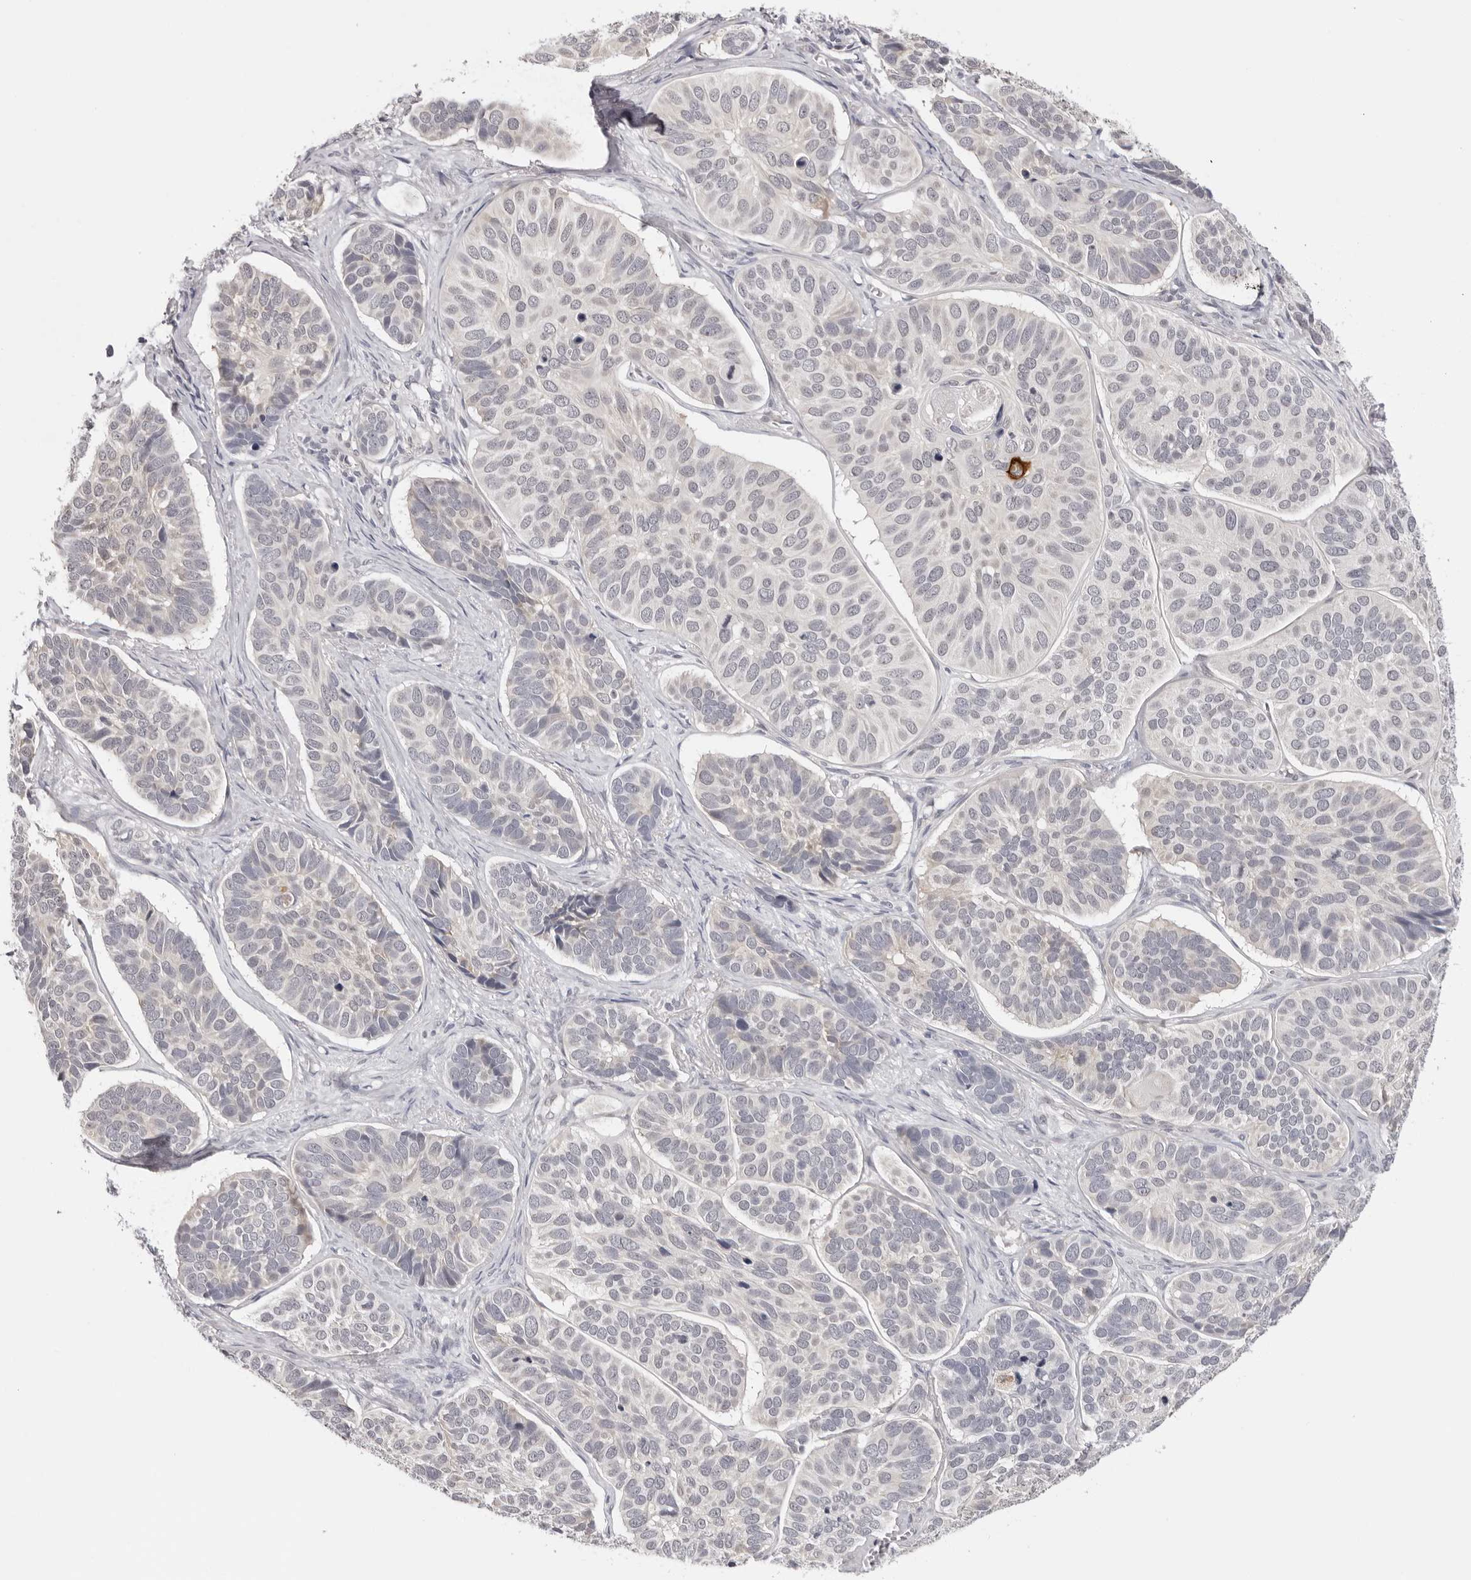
{"staining": {"intensity": "negative", "quantity": "none", "location": "none"}, "tissue": "skin cancer", "cell_type": "Tumor cells", "image_type": "cancer", "snomed": [{"axis": "morphology", "description": "Basal cell carcinoma"}, {"axis": "topography", "description": "Skin"}], "caption": "Immunohistochemistry of human skin cancer (basal cell carcinoma) demonstrates no expression in tumor cells.", "gene": "PRUNE1", "patient": {"sex": "male", "age": 62}}